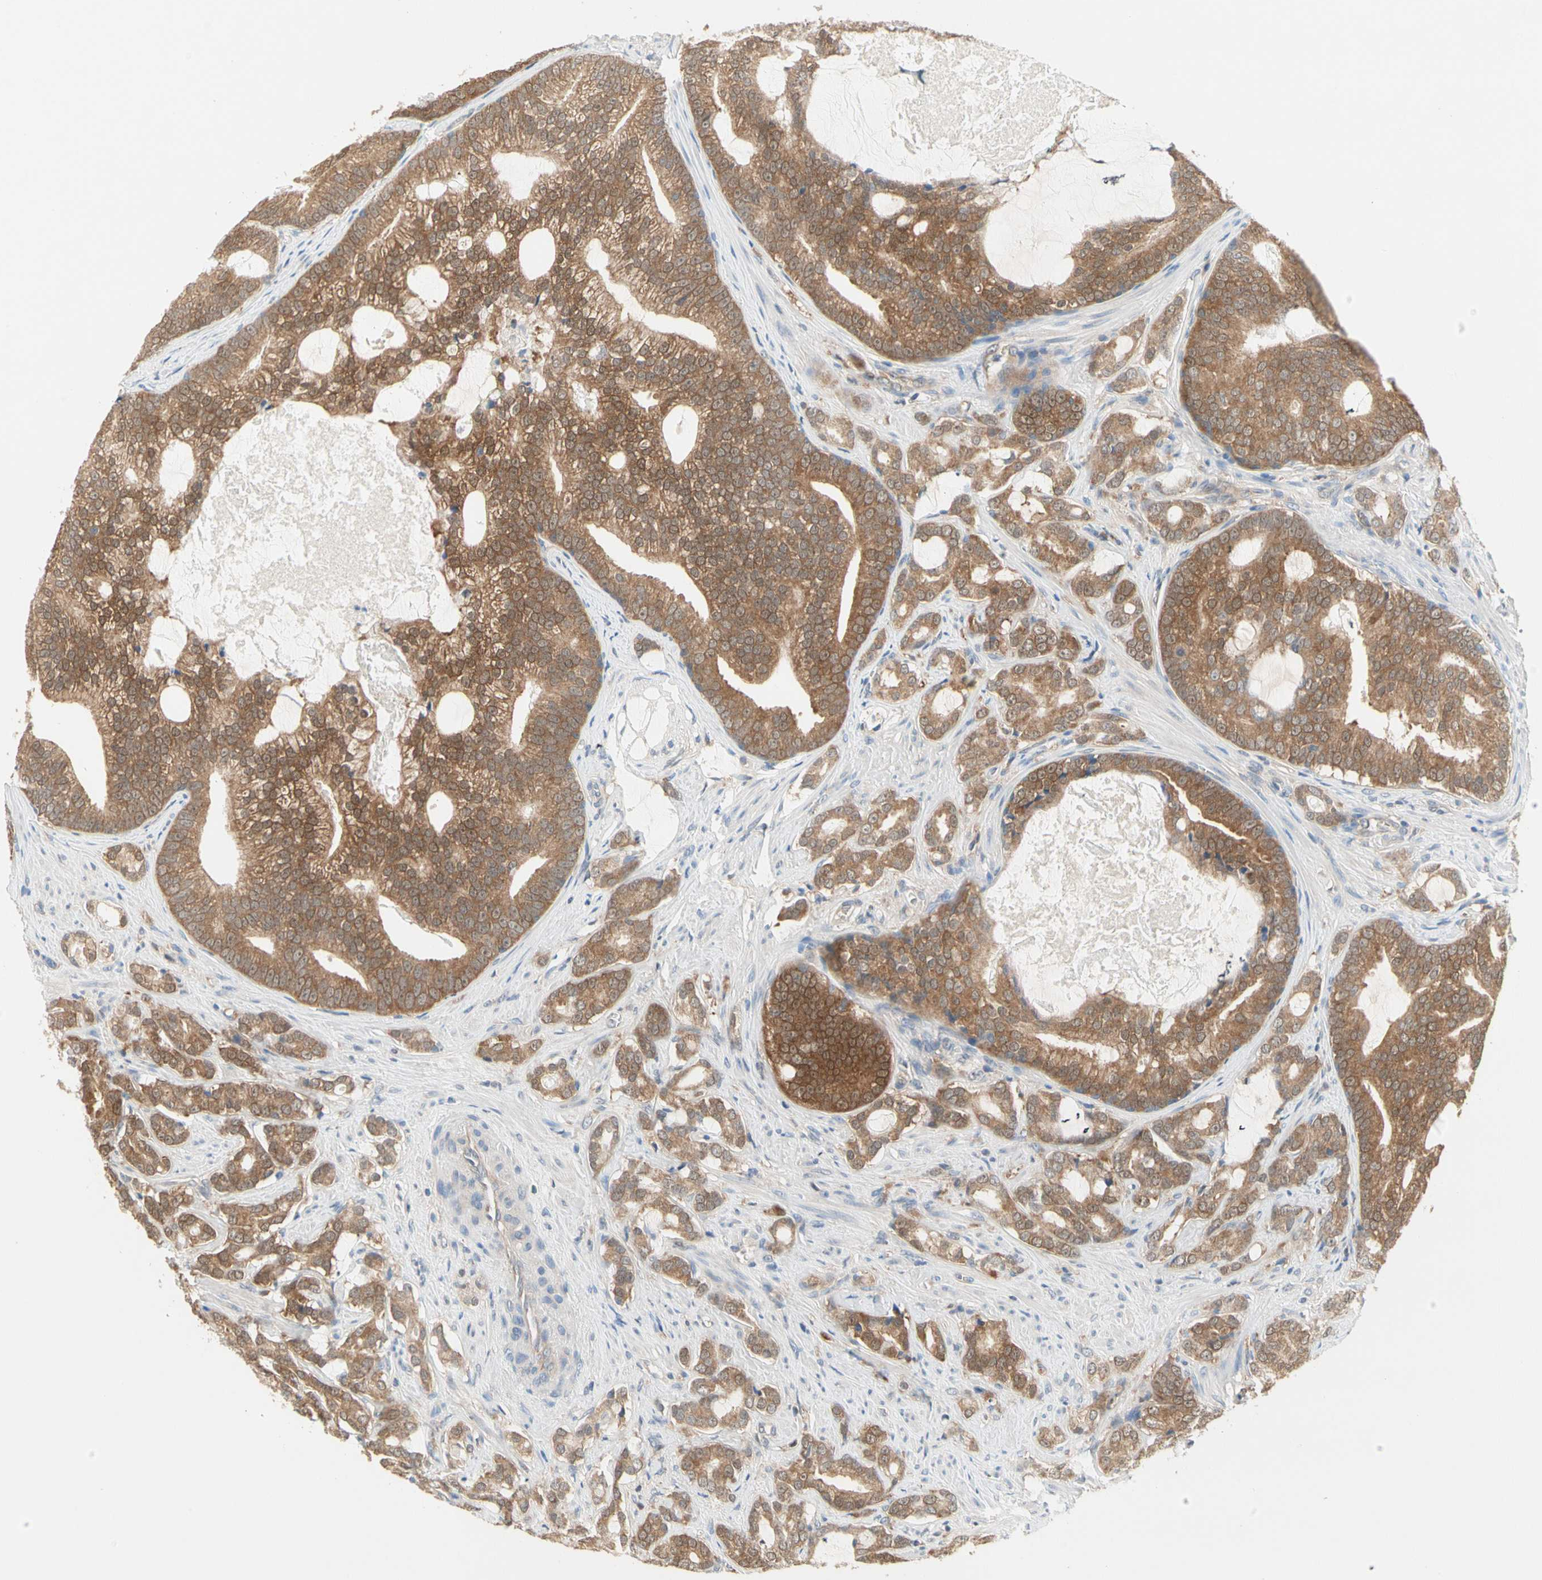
{"staining": {"intensity": "strong", "quantity": ">75%", "location": "cytoplasmic/membranous"}, "tissue": "prostate cancer", "cell_type": "Tumor cells", "image_type": "cancer", "snomed": [{"axis": "morphology", "description": "Adenocarcinoma, Low grade"}, {"axis": "topography", "description": "Prostate"}], "caption": "Immunohistochemical staining of human prostate cancer (adenocarcinoma (low-grade)) demonstrates strong cytoplasmic/membranous protein expression in approximately >75% of tumor cells.", "gene": "MPI", "patient": {"sex": "male", "age": 58}}